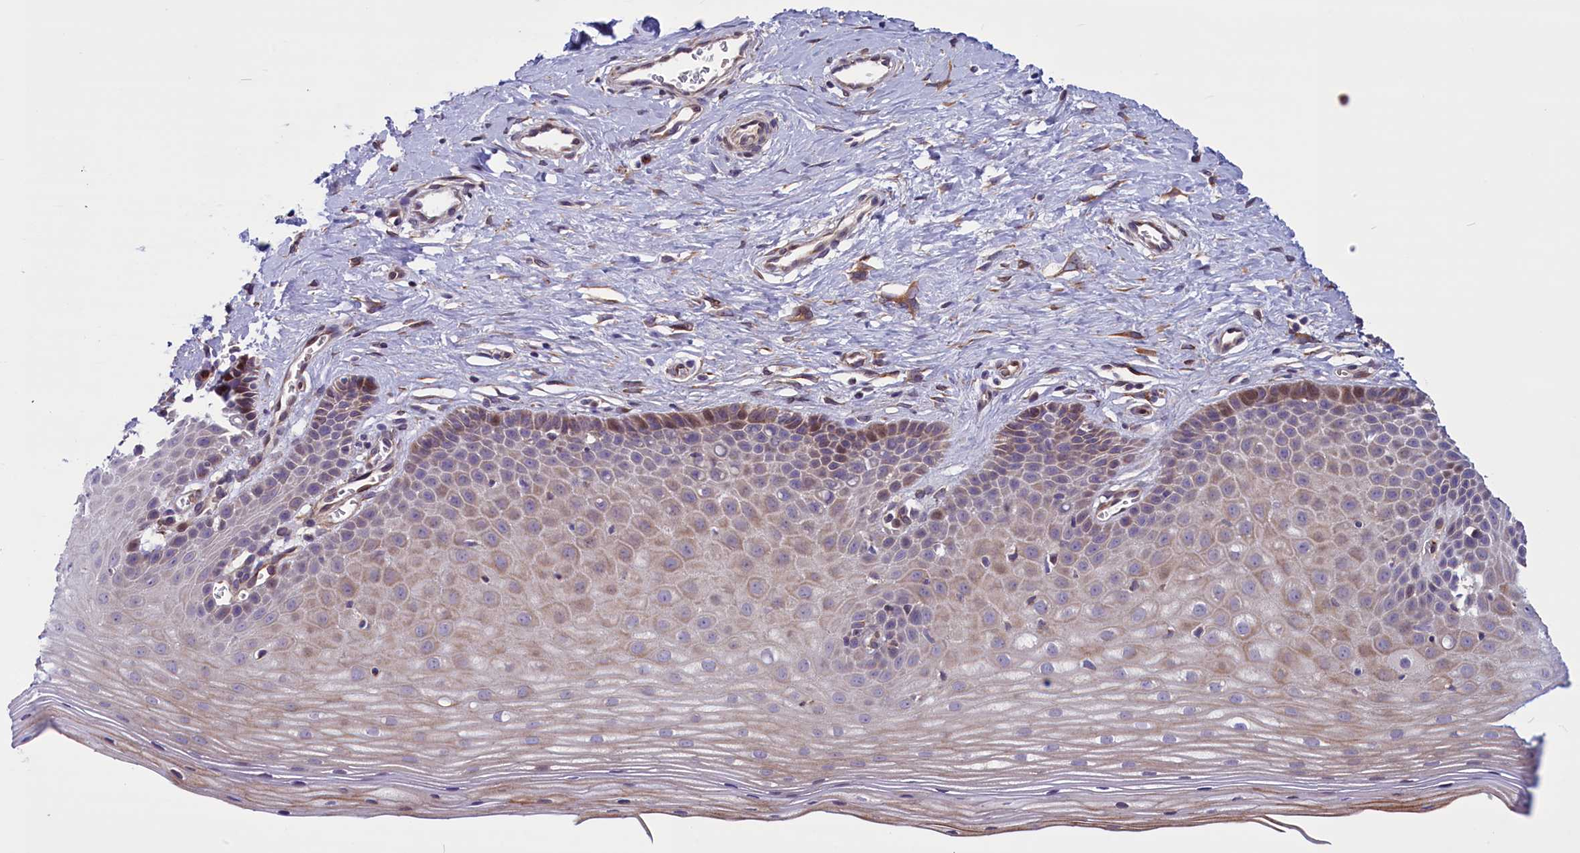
{"staining": {"intensity": "weak", "quantity": "<25%", "location": "cytoplasmic/membranous"}, "tissue": "cervix", "cell_type": "Glandular cells", "image_type": "normal", "snomed": [{"axis": "morphology", "description": "Normal tissue, NOS"}, {"axis": "topography", "description": "Cervix"}], "caption": "Glandular cells show no significant protein expression in unremarkable cervix. (Immunohistochemistry (ihc), brightfield microscopy, high magnification).", "gene": "MIEF2", "patient": {"sex": "female", "age": 36}}